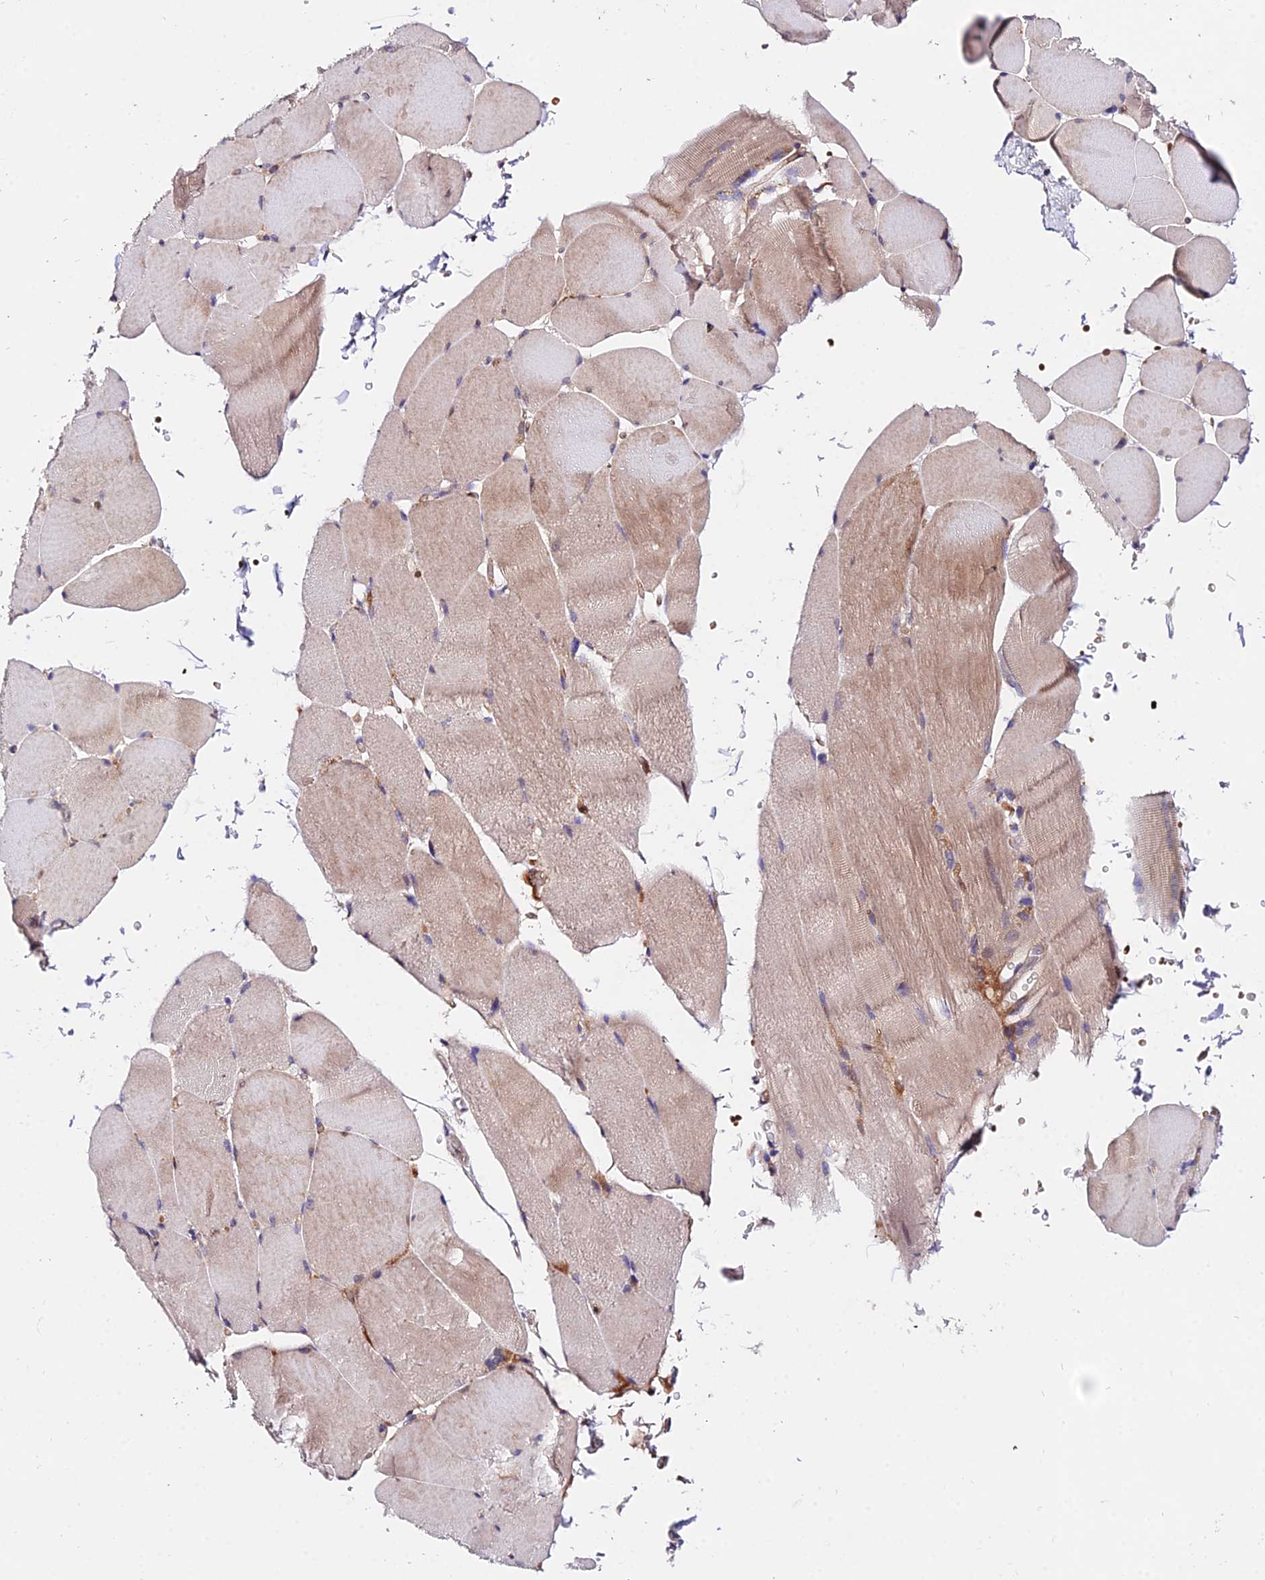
{"staining": {"intensity": "moderate", "quantity": "25%-75%", "location": "cytoplasmic/membranous"}, "tissue": "skeletal muscle", "cell_type": "Myocytes", "image_type": "normal", "snomed": [{"axis": "morphology", "description": "Normal tissue, NOS"}, {"axis": "topography", "description": "Skin"}, {"axis": "topography", "description": "Skeletal muscle"}], "caption": "Protein analysis of normal skeletal muscle demonstrates moderate cytoplasmic/membranous positivity in about 25%-75% of myocytes.", "gene": "WDR5B", "patient": {"sex": "male", "age": 83}}